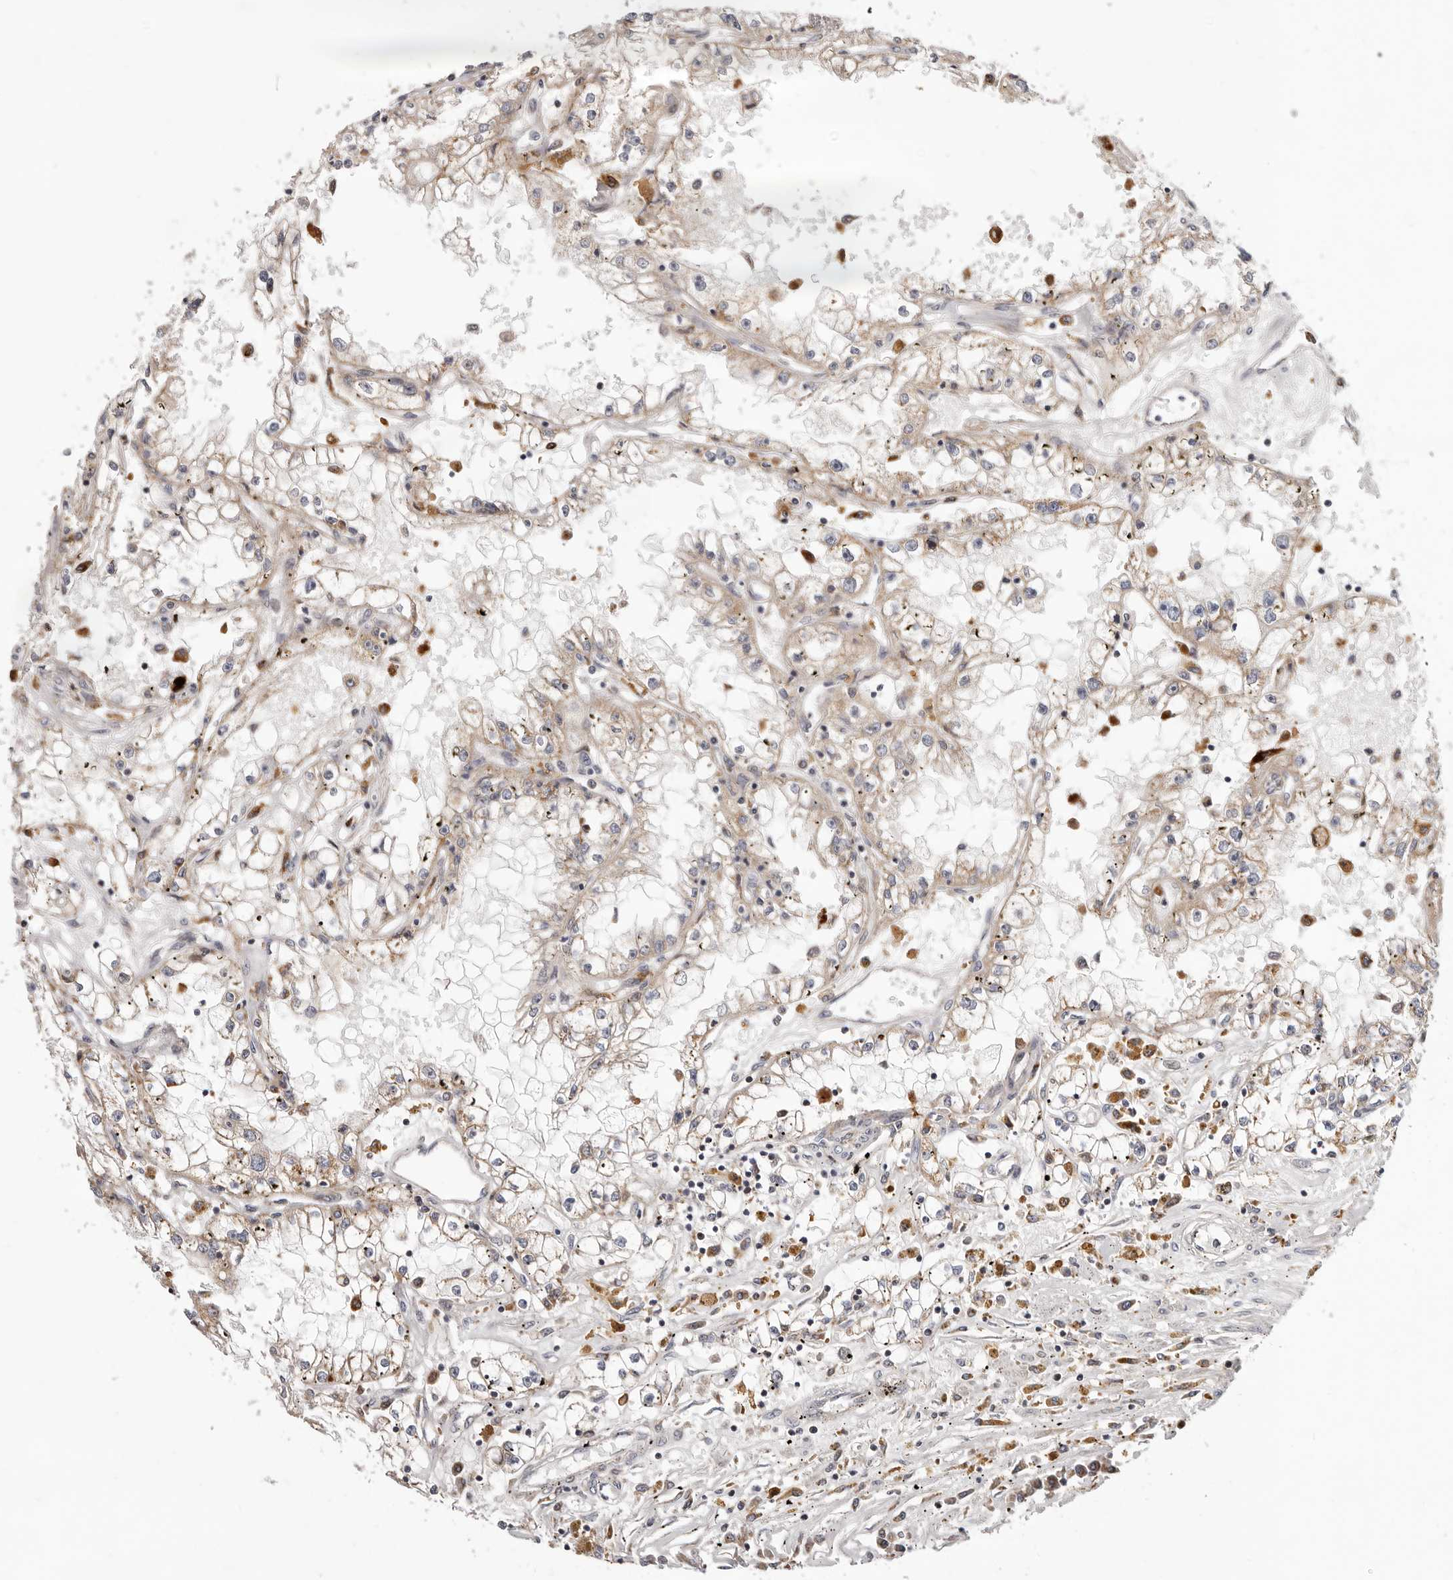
{"staining": {"intensity": "weak", "quantity": "25%-75%", "location": "cytoplasmic/membranous"}, "tissue": "renal cancer", "cell_type": "Tumor cells", "image_type": "cancer", "snomed": [{"axis": "morphology", "description": "Adenocarcinoma, NOS"}, {"axis": "topography", "description": "Kidney"}], "caption": "Immunohistochemical staining of human renal adenocarcinoma shows low levels of weak cytoplasmic/membranous expression in approximately 25%-75% of tumor cells.", "gene": "TOR3A", "patient": {"sex": "male", "age": 56}}